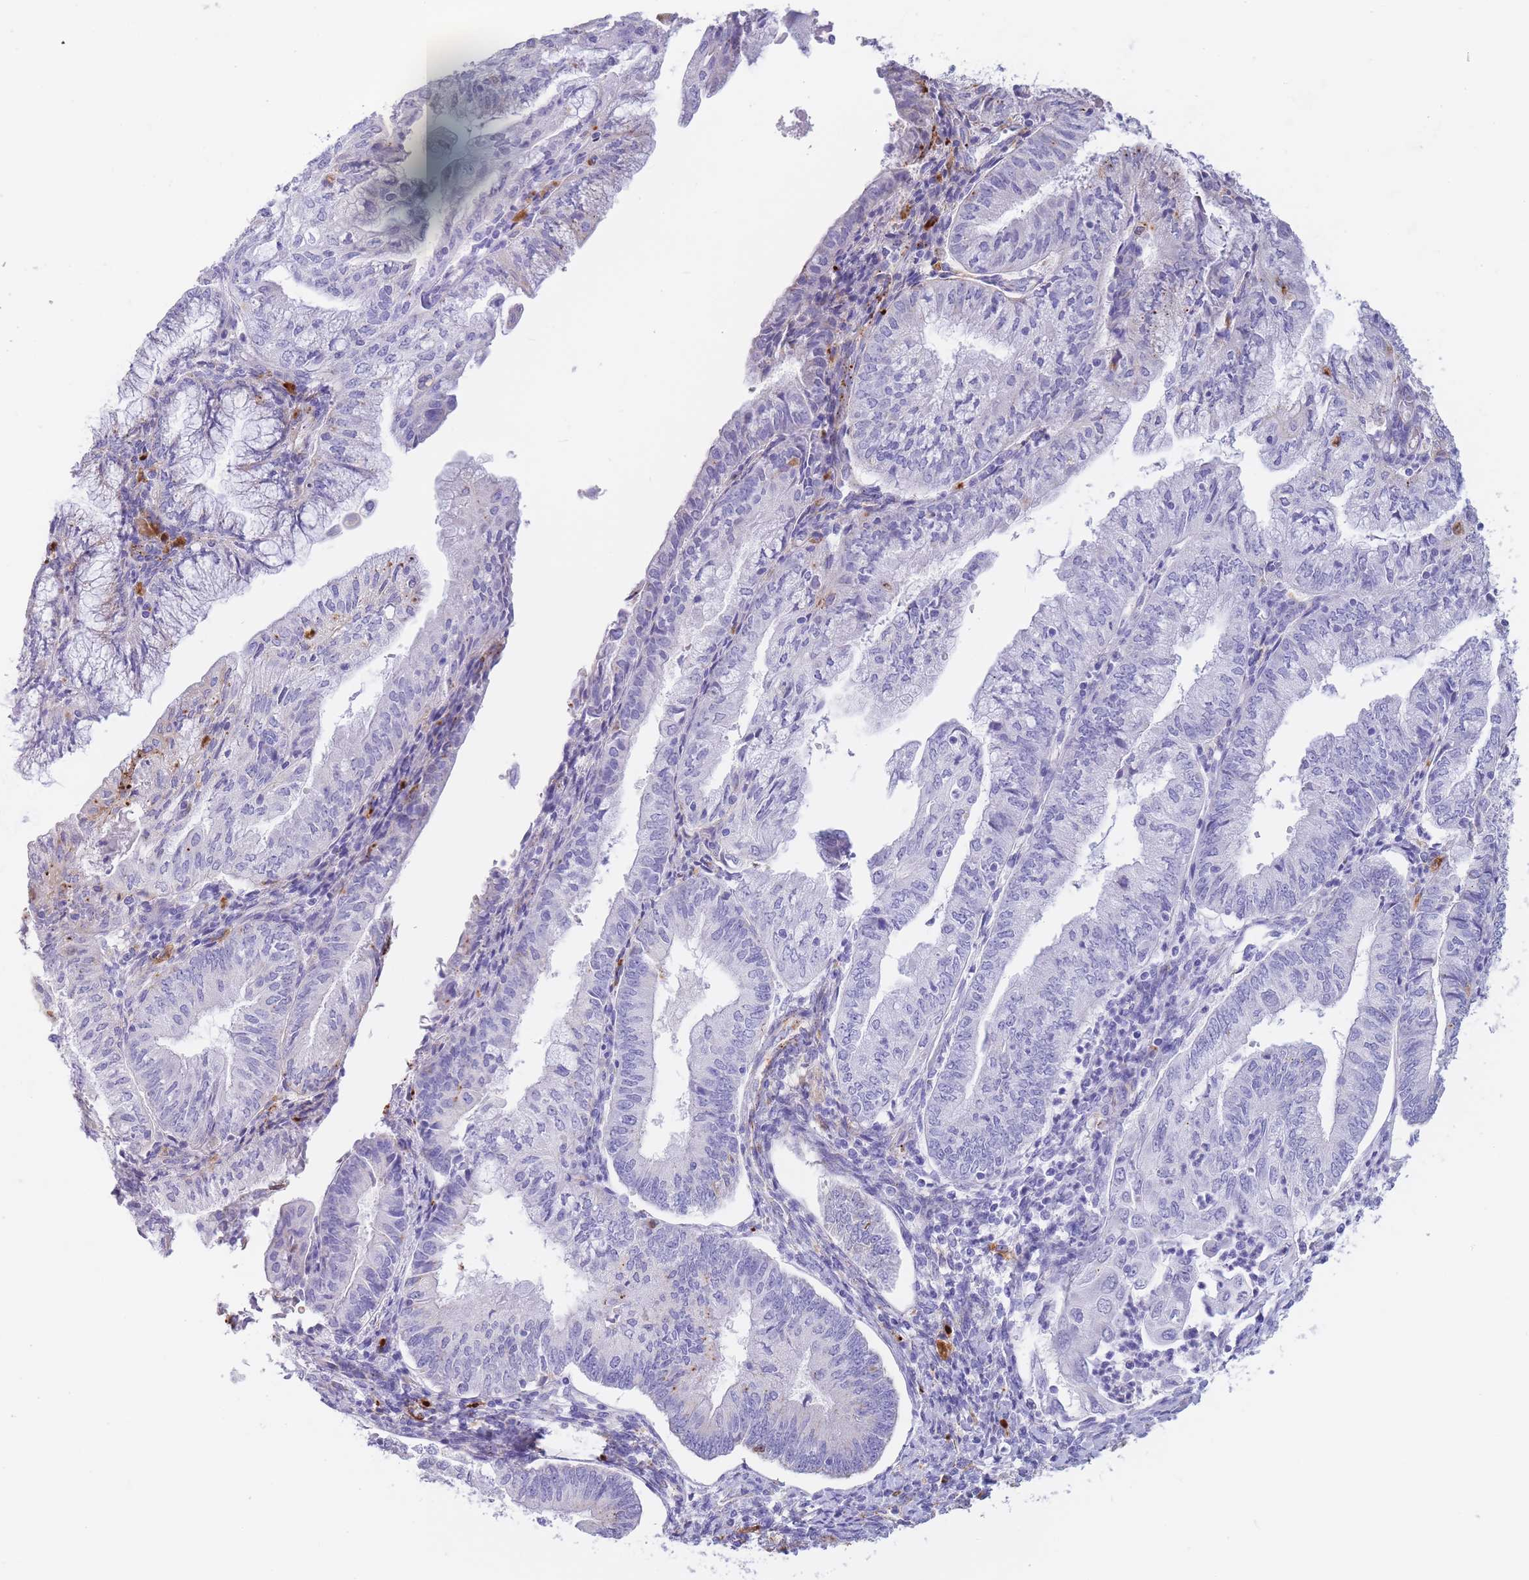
{"staining": {"intensity": "moderate", "quantity": "<25%", "location": "cytoplasmic/membranous"}, "tissue": "endometrial cancer", "cell_type": "Tumor cells", "image_type": "cancer", "snomed": [{"axis": "morphology", "description": "Adenocarcinoma, NOS"}, {"axis": "topography", "description": "Endometrium"}], "caption": "Moderate cytoplasmic/membranous protein expression is seen in approximately <25% of tumor cells in endometrial cancer. Nuclei are stained in blue.", "gene": "GAA", "patient": {"sex": "female", "age": 55}}